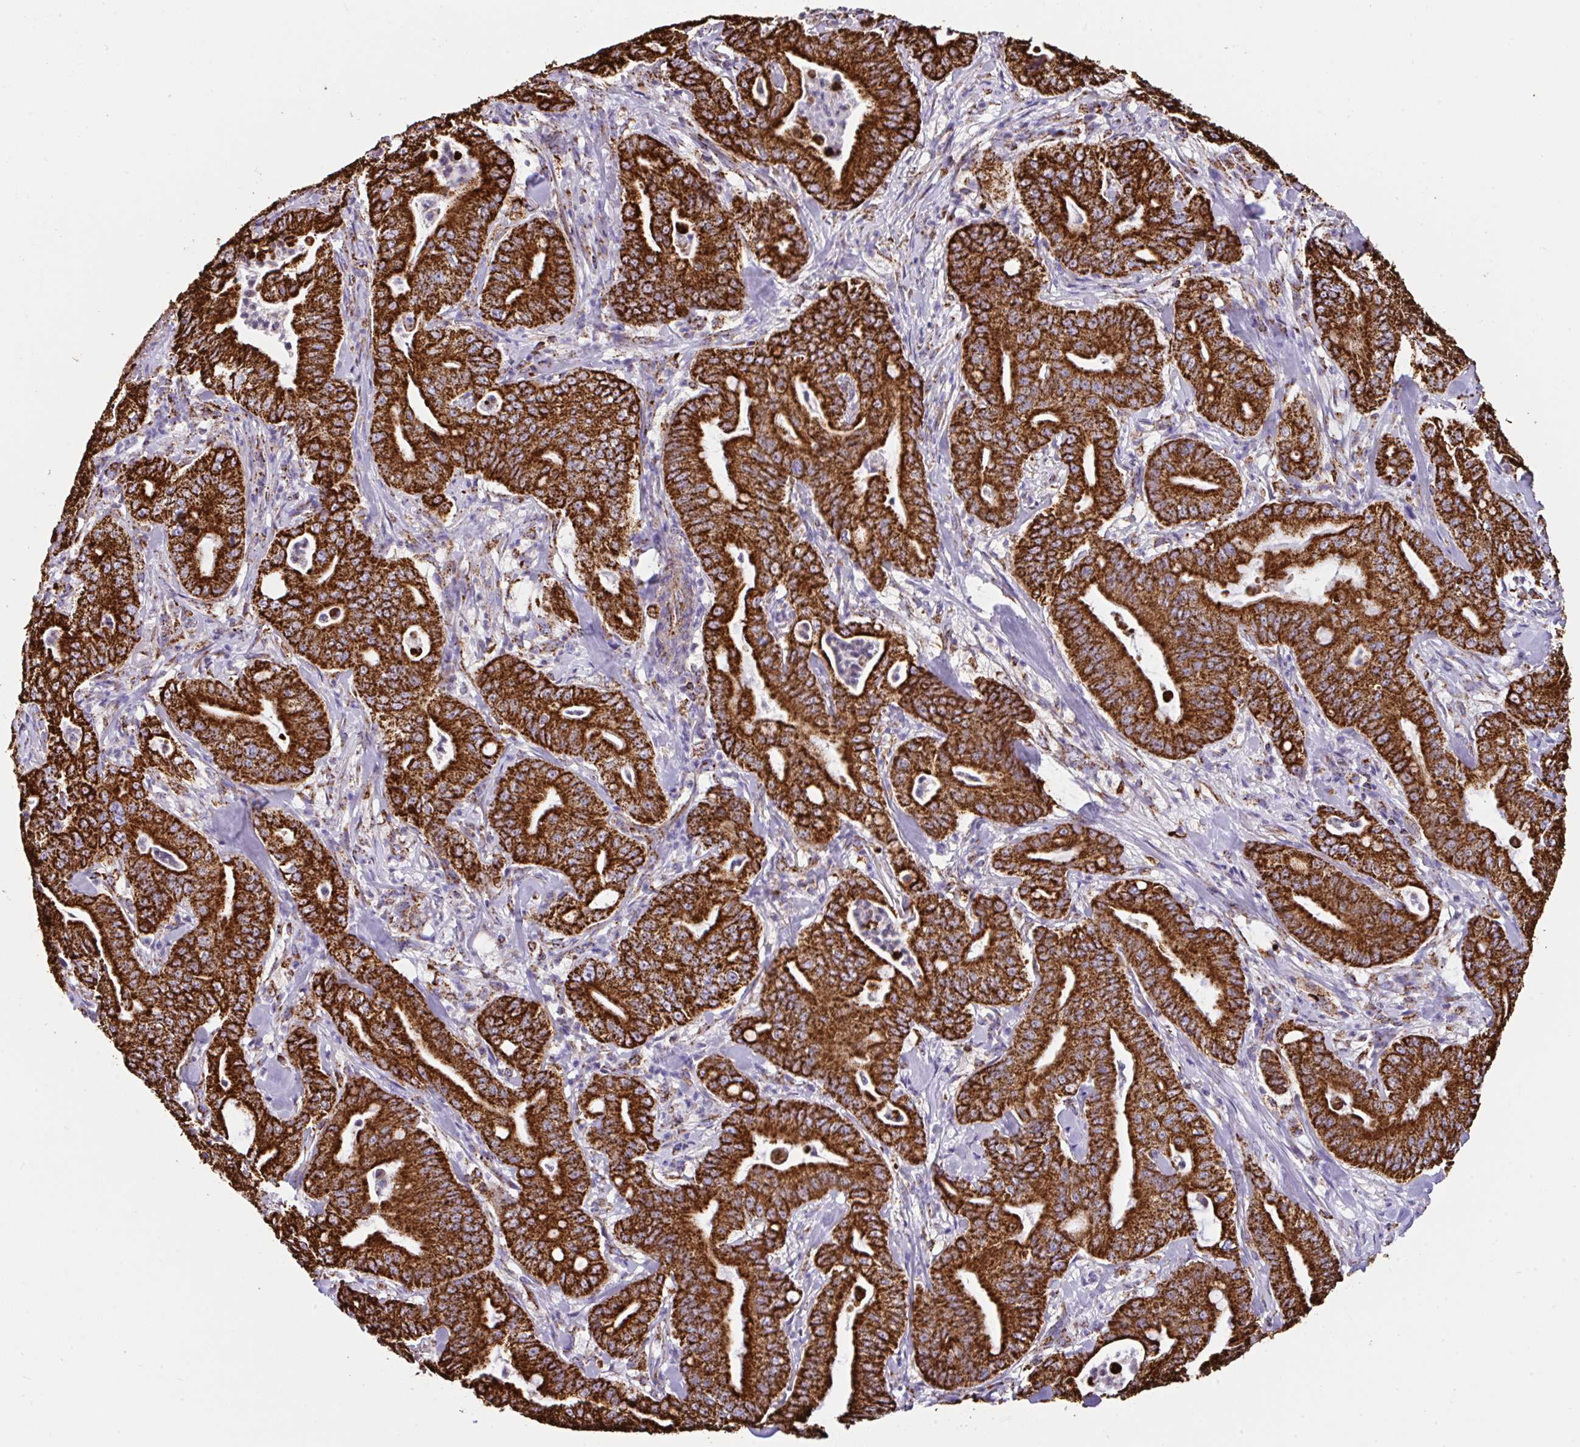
{"staining": {"intensity": "strong", "quantity": ">75%", "location": "cytoplasmic/membranous"}, "tissue": "pancreatic cancer", "cell_type": "Tumor cells", "image_type": "cancer", "snomed": [{"axis": "morphology", "description": "Adenocarcinoma, NOS"}, {"axis": "topography", "description": "Pancreas"}], "caption": "A histopathology image showing strong cytoplasmic/membranous staining in about >75% of tumor cells in pancreatic cancer (adenocarcinoma), as visualized by brown immunohistochemical staining.", "gene": "ANKRD33B", "patient": {"sex": "male", "age": 71}}